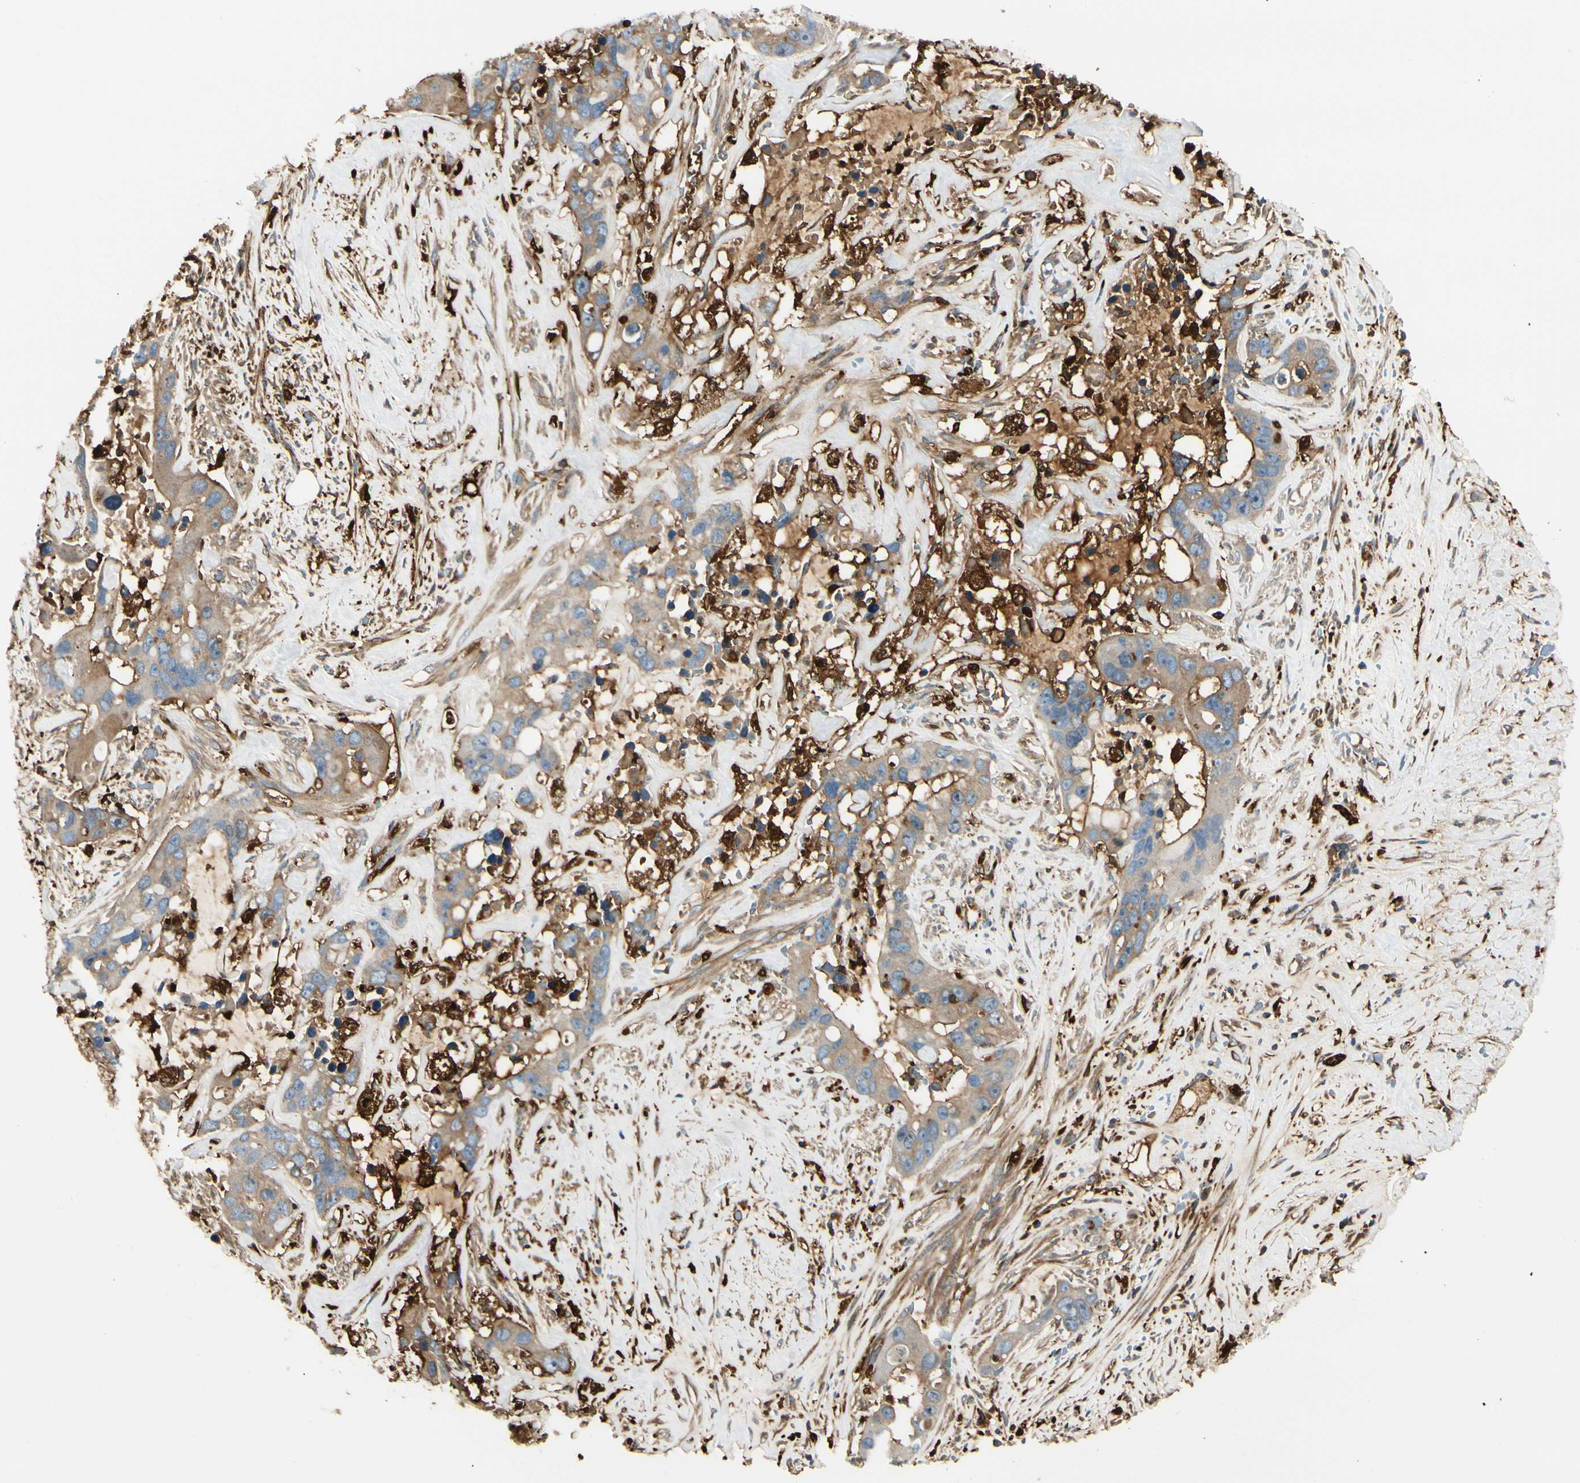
{"staining": {"intensity": "weak", "quantity": "25%-75%", "location": "cytoplasmic/membranous"}, "tissue": "liver cancer", "cell_type": "Tumor cells", "image_type": "cancer", "snomed": [{"axis": "morphology", "description": "Cholangiocarcinoma"}, {"axis": "topography", "description": "Liver"}], "caption": "Human liver cancer stained with a protein marker displays weak staining in tumor cells.", "gene": "FTH1", "patient": {"sex": "female", "age": 65}}